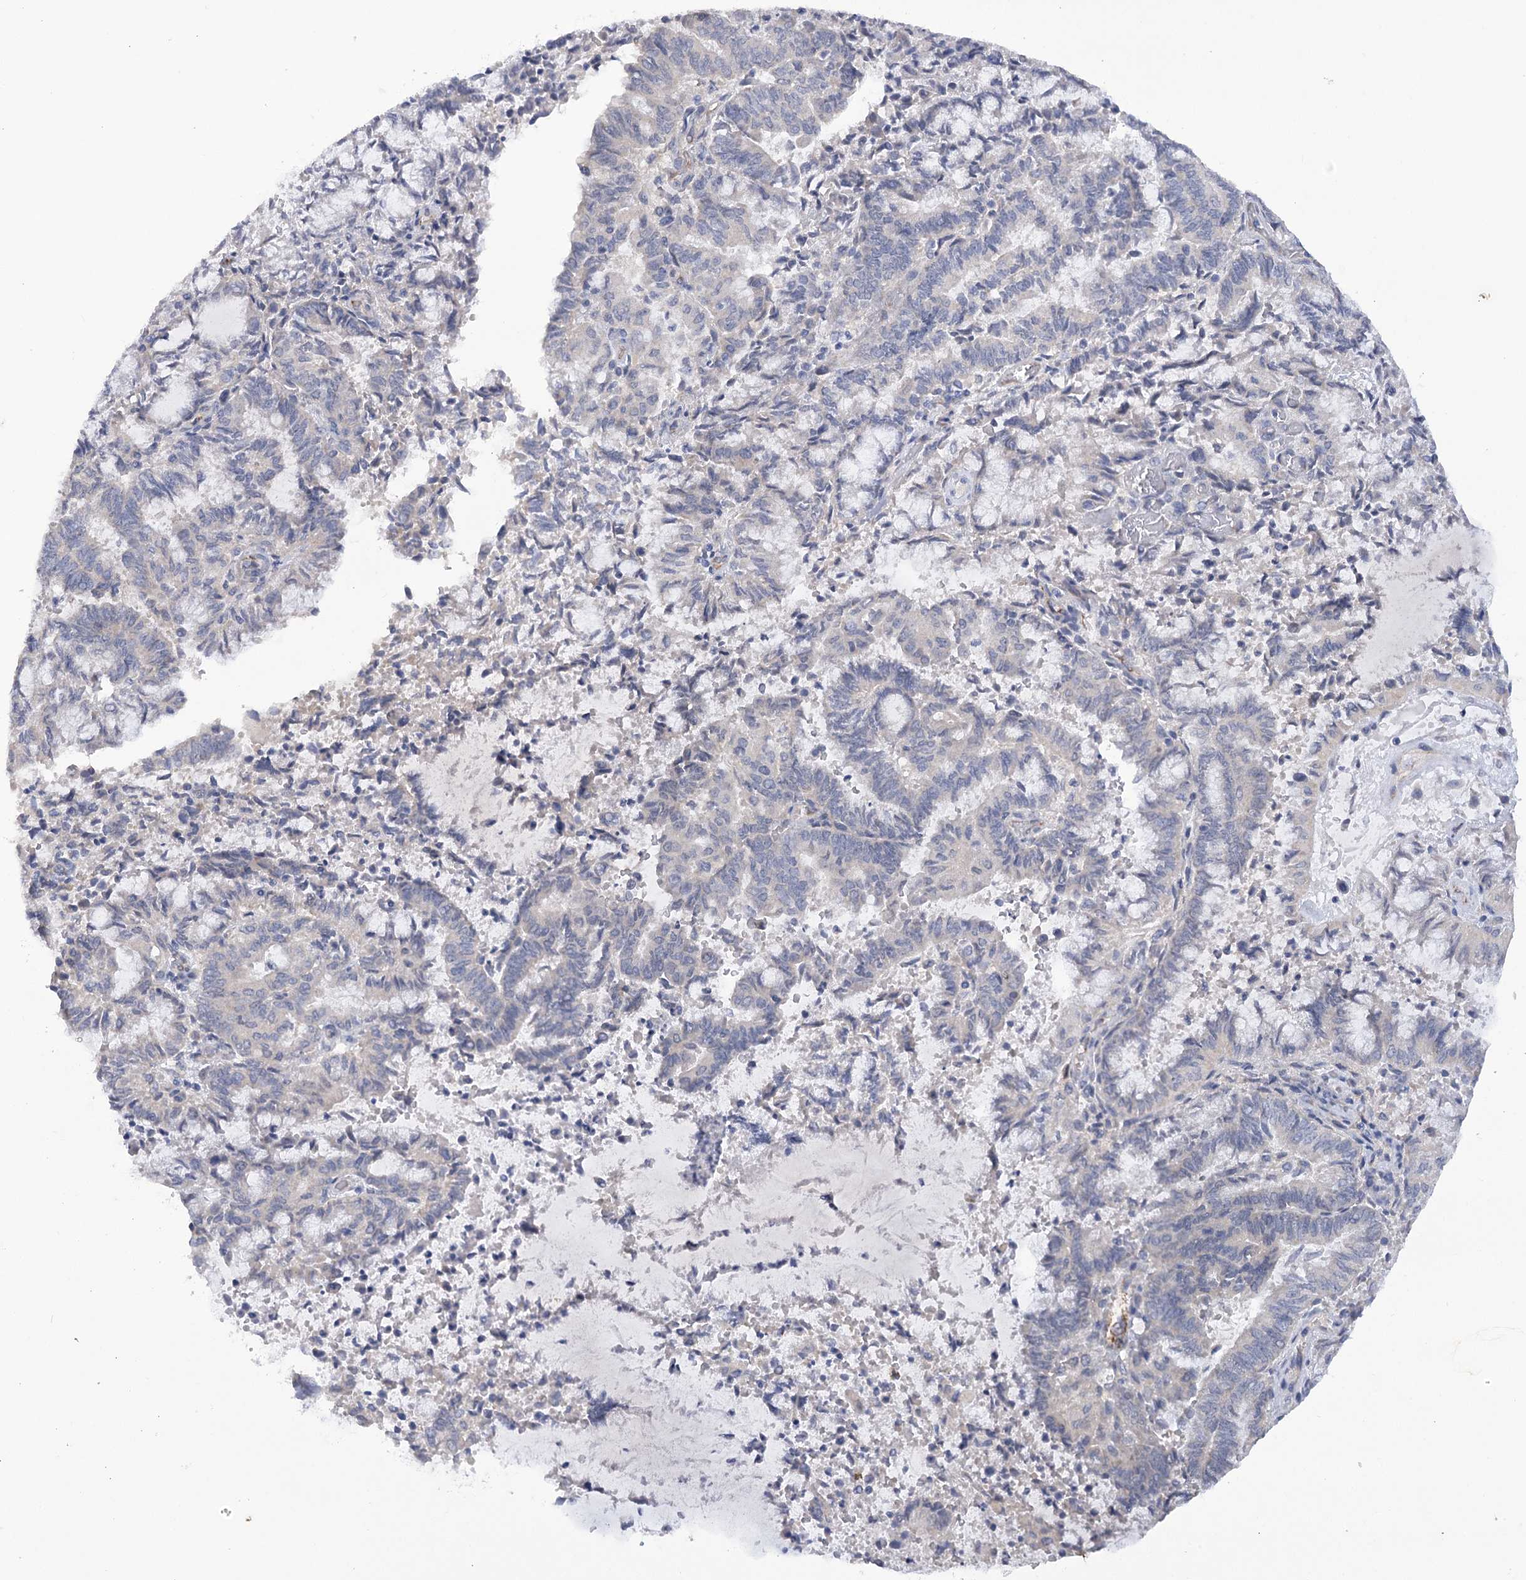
{"staining": {"intensity": "negative", "quantity": "none", "location": "none"}, "tissue": "endometrial cancer", "cell_type": "Tumor cells", "image_type": "cancer", "snomed": [{"axis": "morphology", "description": "Adenocarcinoma, NOS"}, {"axis": "topography", "description": "Endometrium"}], "caption": "Tumor cells show no significant protein staining in endometrial cancer.", "gene": "DCUN1D1", "patient": {"sex": "female", "age": 80}}